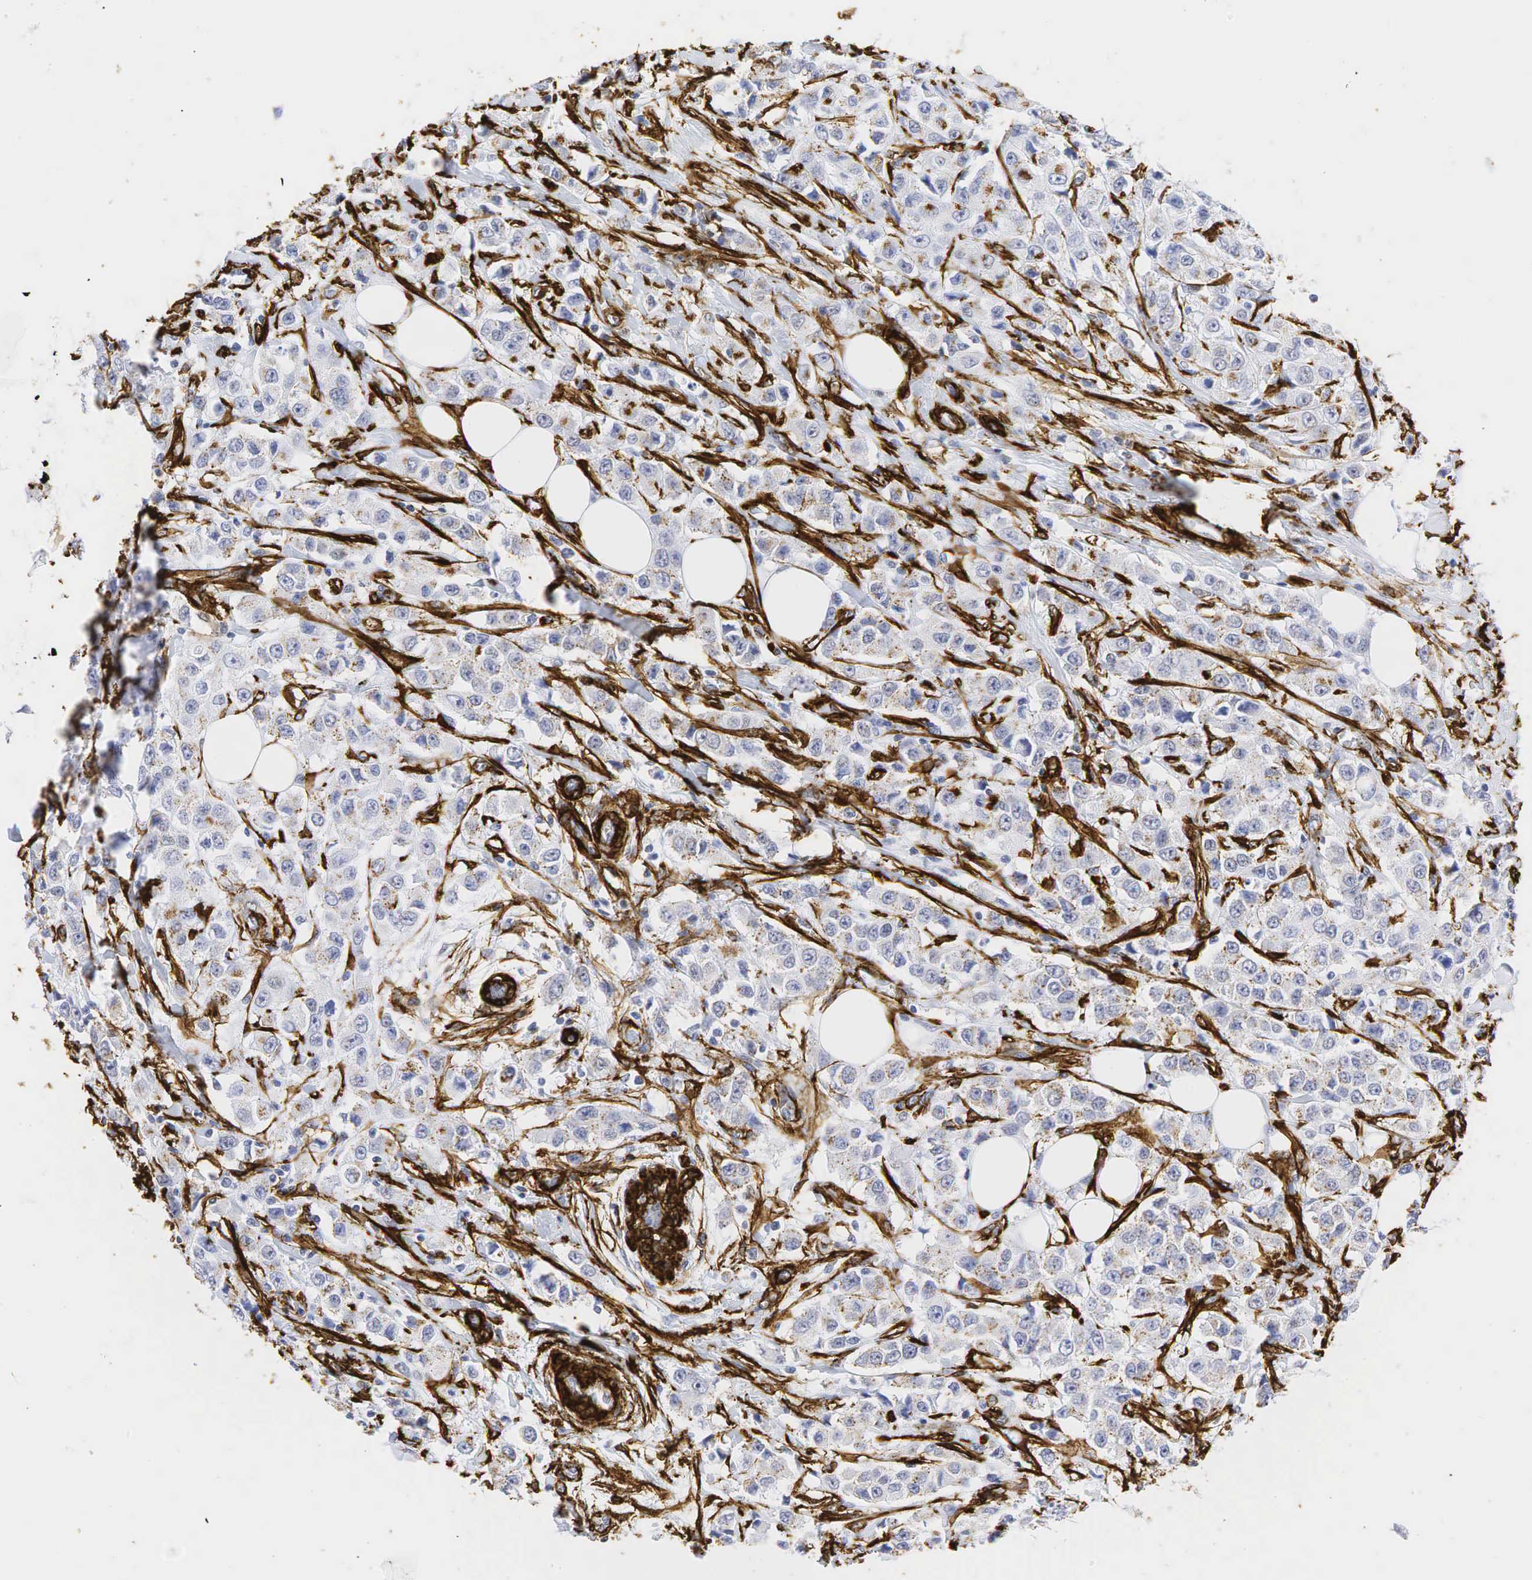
{"staining": {"intensity": "negative", "quantity": "none", "location": "none"}, "tissue": "breast cancer", "cell_type": "Tumor cells", "image_type": "cancer", "snomed": [{"axis": "morphology", "description": "Duct carcinoma"}, {"axis": "topography", "description": "Breast"}], "caption": "Breast invasive ductal carcinoma stained for a protein using IHC shows no staining tumor cells.", "gene": "ACTA2", "patient": {"sex": "female", "age": 58}}